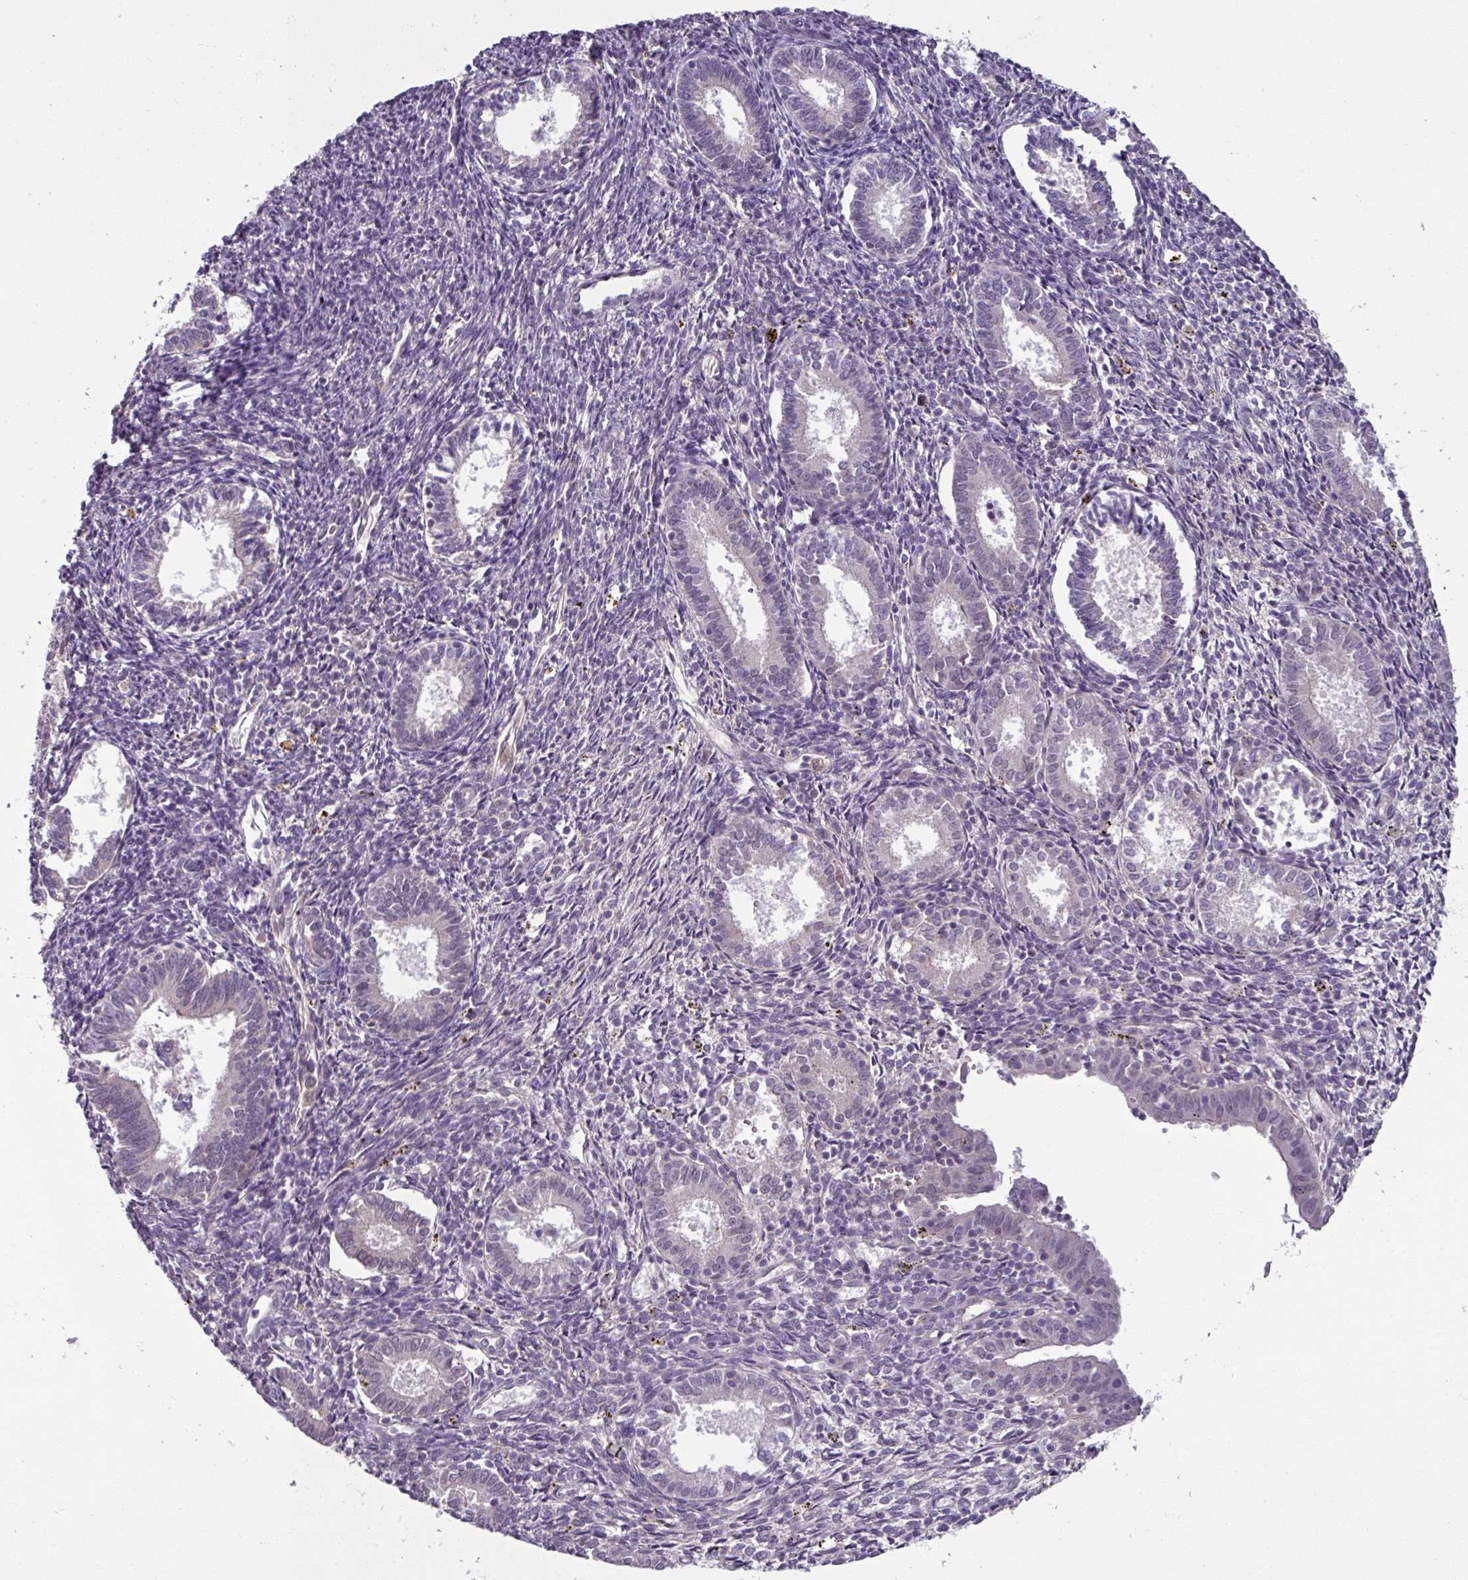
{"staining": {"intensity": "negative", "quantity": "none", "location": "none"}, "tissue": "endometrium", "cell_type": "Cells in endometrial stroma", "image_type": "normal", "snomed": [{"axis": "morphology", "description": "Normal tissue, NOS"}, {"axis": "topography", "description": "Endometrium"}], "caption": "This is an IHC photomicrograph of normal human endometrium. There is no staining in cells in endometrial stroma.", "gene": "UVSSA", "patient": {"sex": "female", "age": 41}}